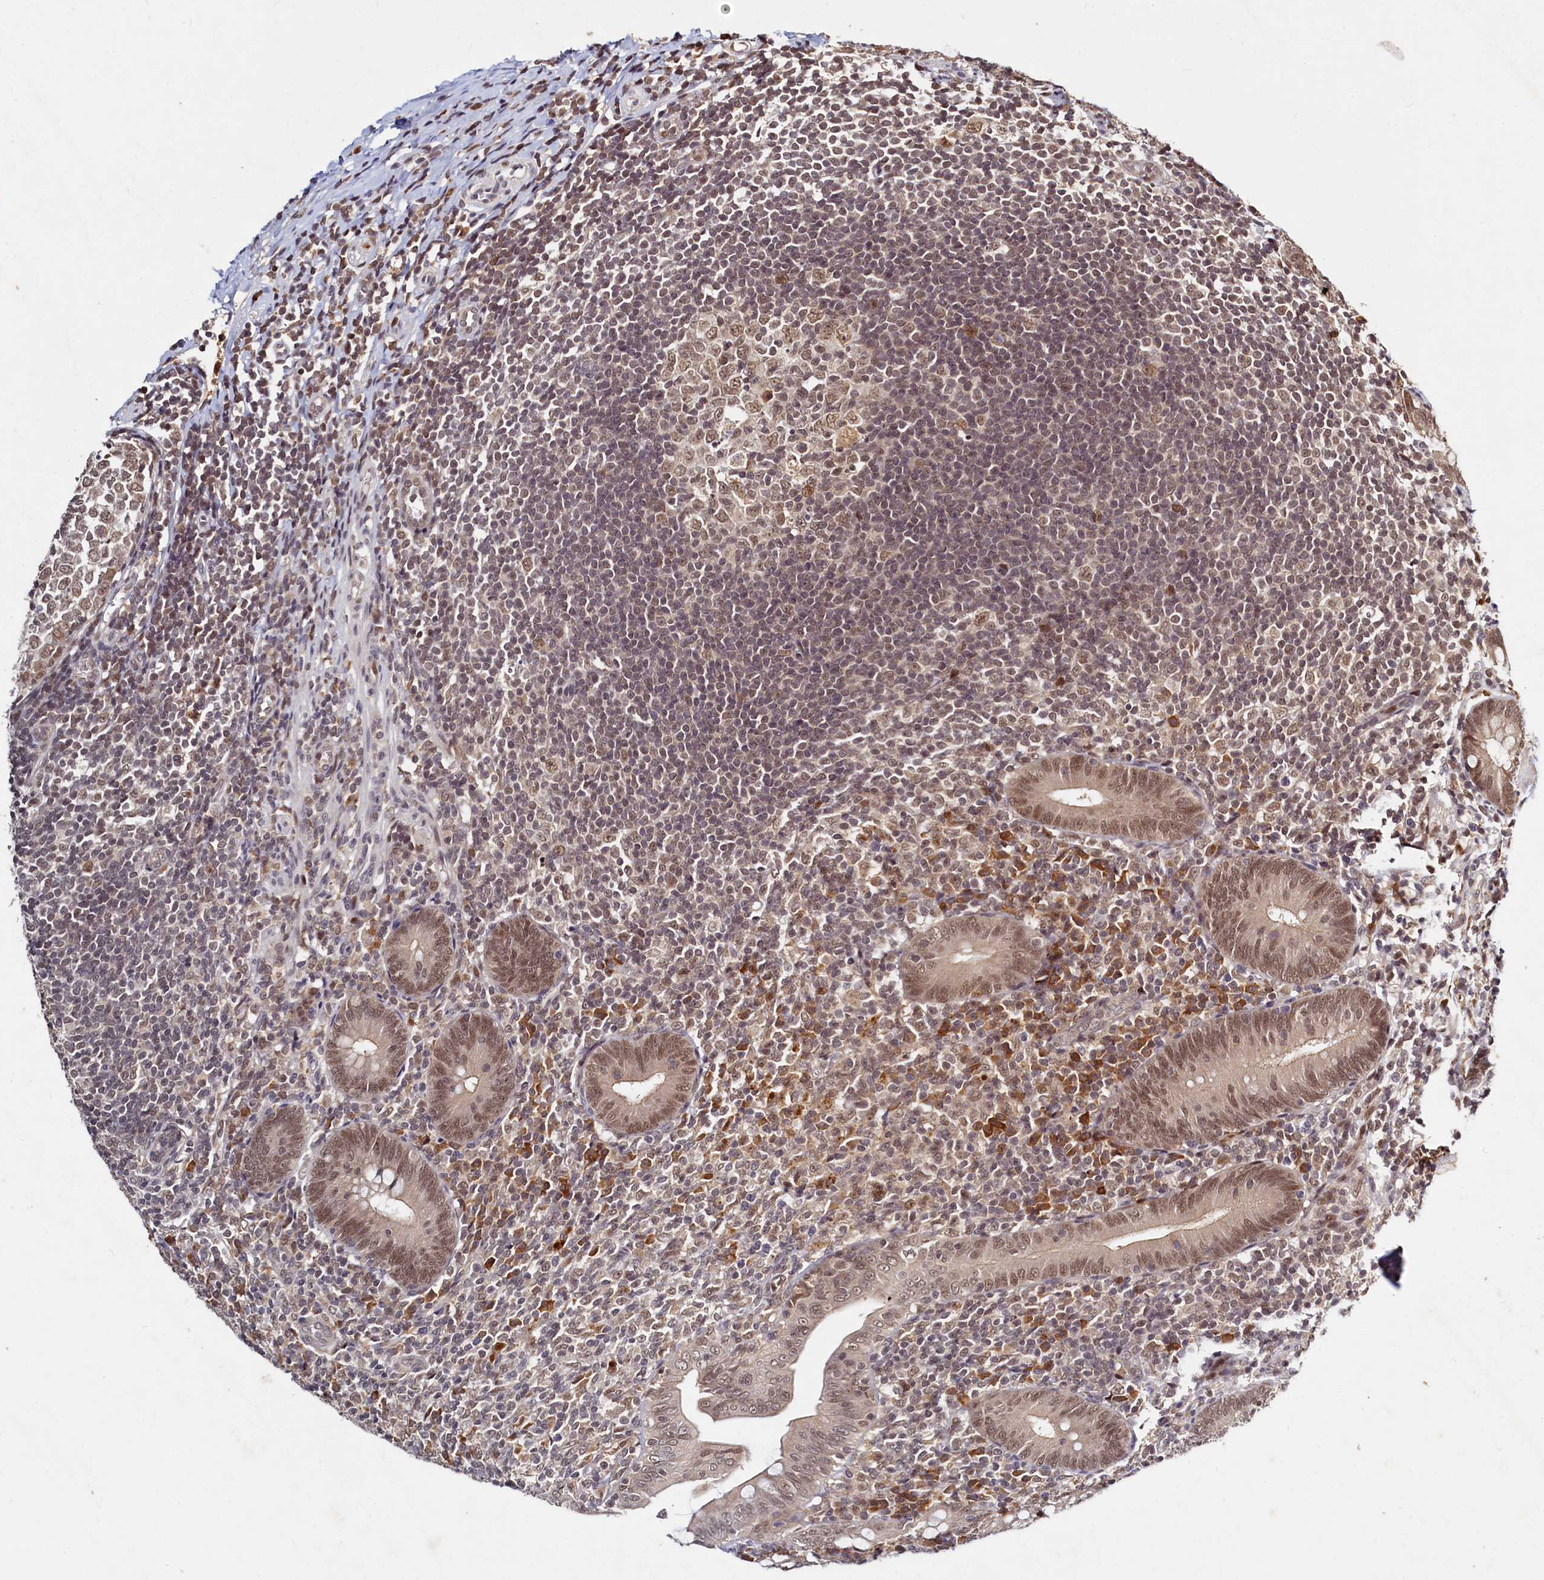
{"staining": {"intensity": "moderate", "quantity": ">75%", "location": "nuclear"}, "tissue": "appendix", "cell_type": "Glandular cells", "image_type": "normal", "snomed": [{"axis": "morphology", "description": "Normal tissue, NOS"}, {"axis": "topography", "description": "Appendix"}], "caption": "An IHC image of unremarkable tissue is shown. Protein staining in brown labels moderate nuclear positivity in appendix within glandular cells. (IHC, brightfield microscopy, high magnification).", "gene": "TRAPPC4", "patient": {"sex": "male", "age": 14}}